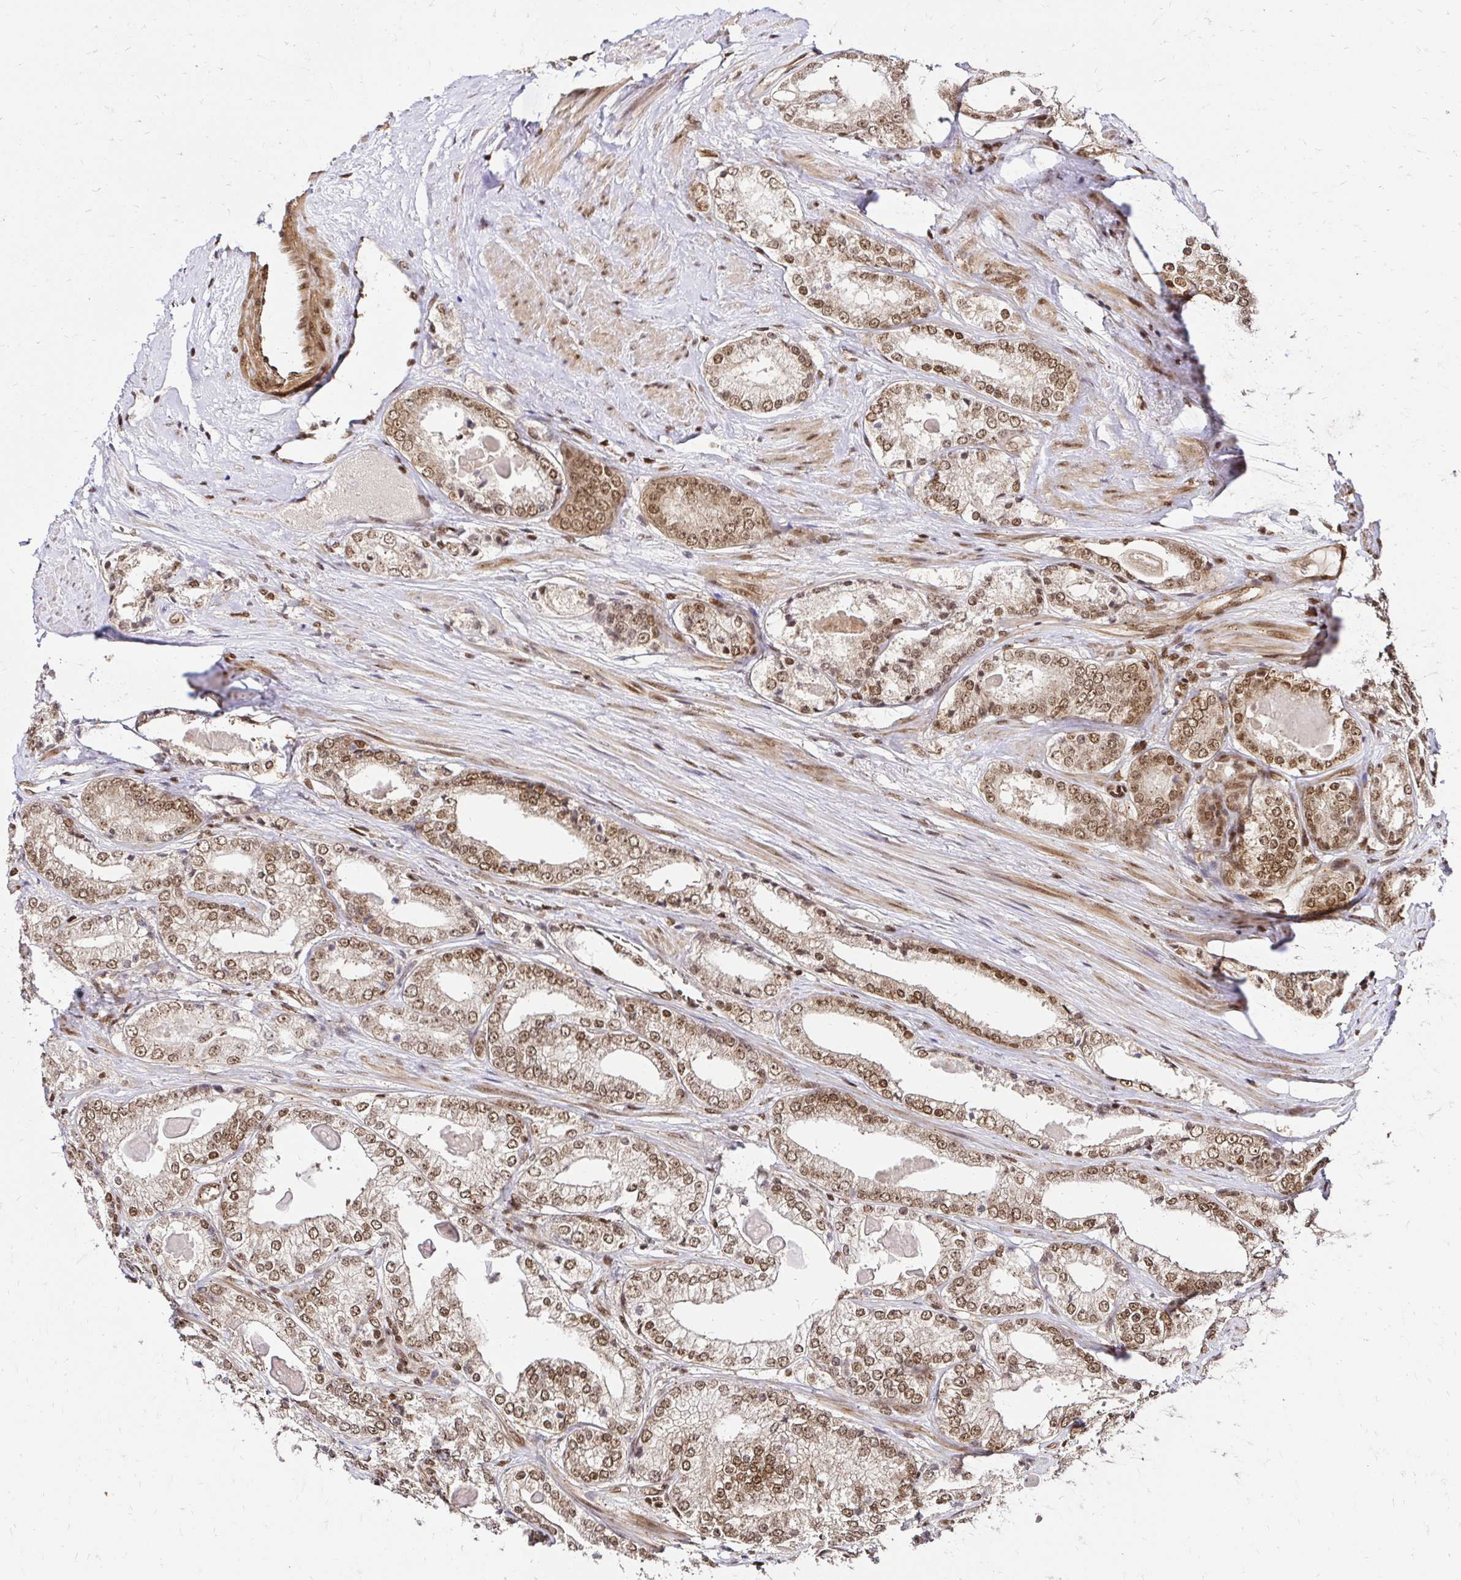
{"staining": {"intensity": "moderate", "quantity": ">75%", "location": "cytoplasmic/membranous,nuclear"}, "tissue": "prostate cancer", "cell_type": "Tumor cells", "image_type": "cancer", "snomed": [{"axis": "morphology", "description": "Adenocarcinoma, NOS"}, {"axis": "morphology", "description": "Adenocarcinoma, Low grade"}, {"axis": "topography", "description": "Prostate"}], "caption": "Prostate cancer stained with DAB immunohistochemistry shows medium levels of moderate cytoplasmic/membranous and nuclear expression in about >75% of tumor cells. (IHC, brightfield microscopy, high magnification).", "gene": "GLYR1", "patient": {"sex": "male", "age": 68}}